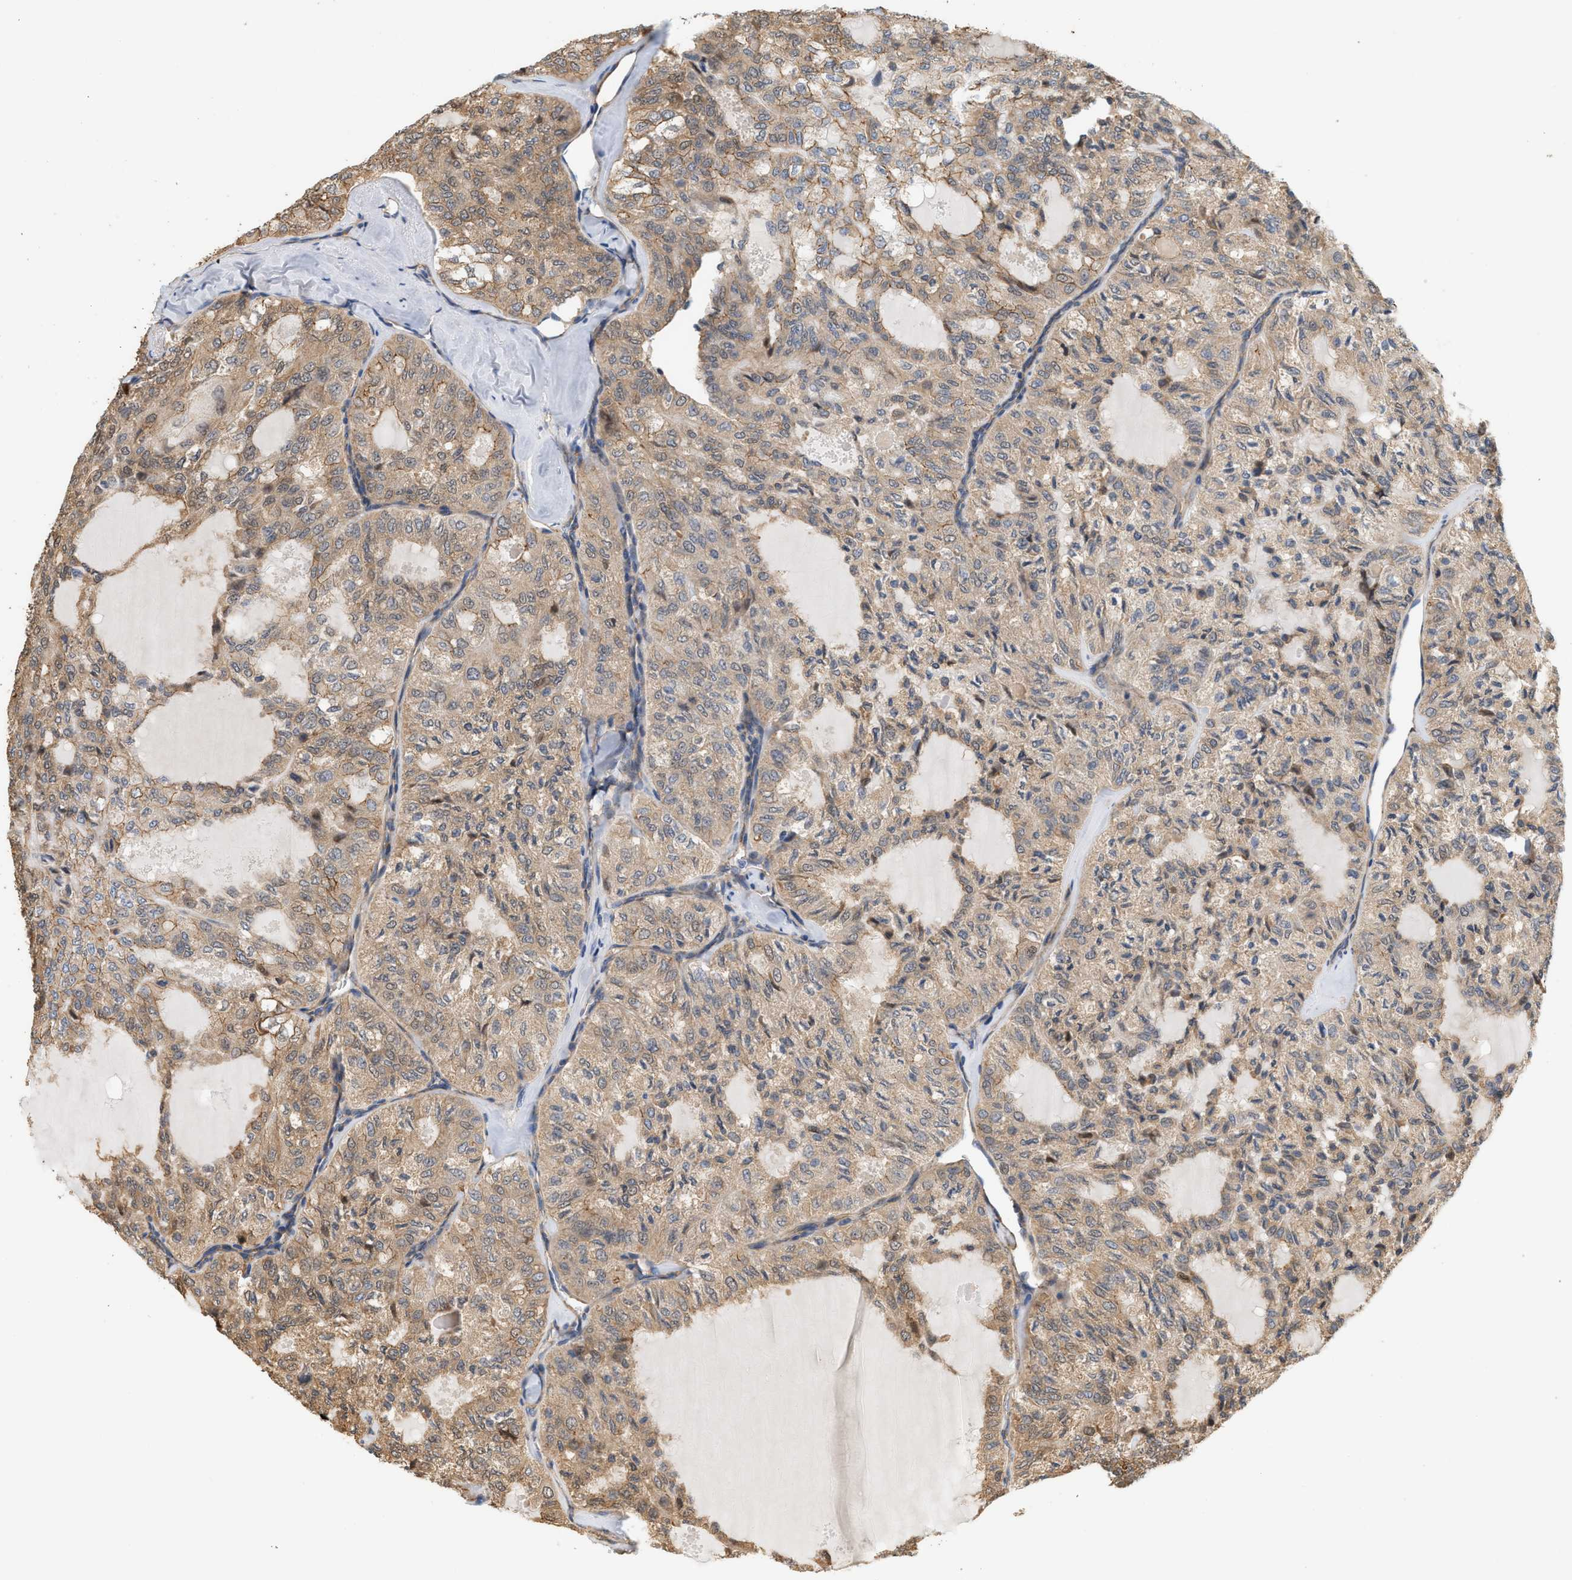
{"staining": {"intensity": "weak", "quantity": ">75%", "location": "cytoplasmic/membranous"}, "tissue": "thyroid cancer", "cell_type": "Tumor cells", "image_type": "cancer", "snomed": [{"axis": "morphology", "description": "Follicular adenoma carcinoma, NOS"}, {"axis": "topography", "description": "Thyroid gland"}], "caption": "The image demonstrates immunohistochemical staining of thyroid follicular adenoma carcinoma. There is weak cytoplasmic/membranous expression is identified in approximately >75% of tumor cells. (IHC, brightfield microscopy, high magnification).", "gene": "CTXN1", "patient": {"sex": "male", "age": 75}}